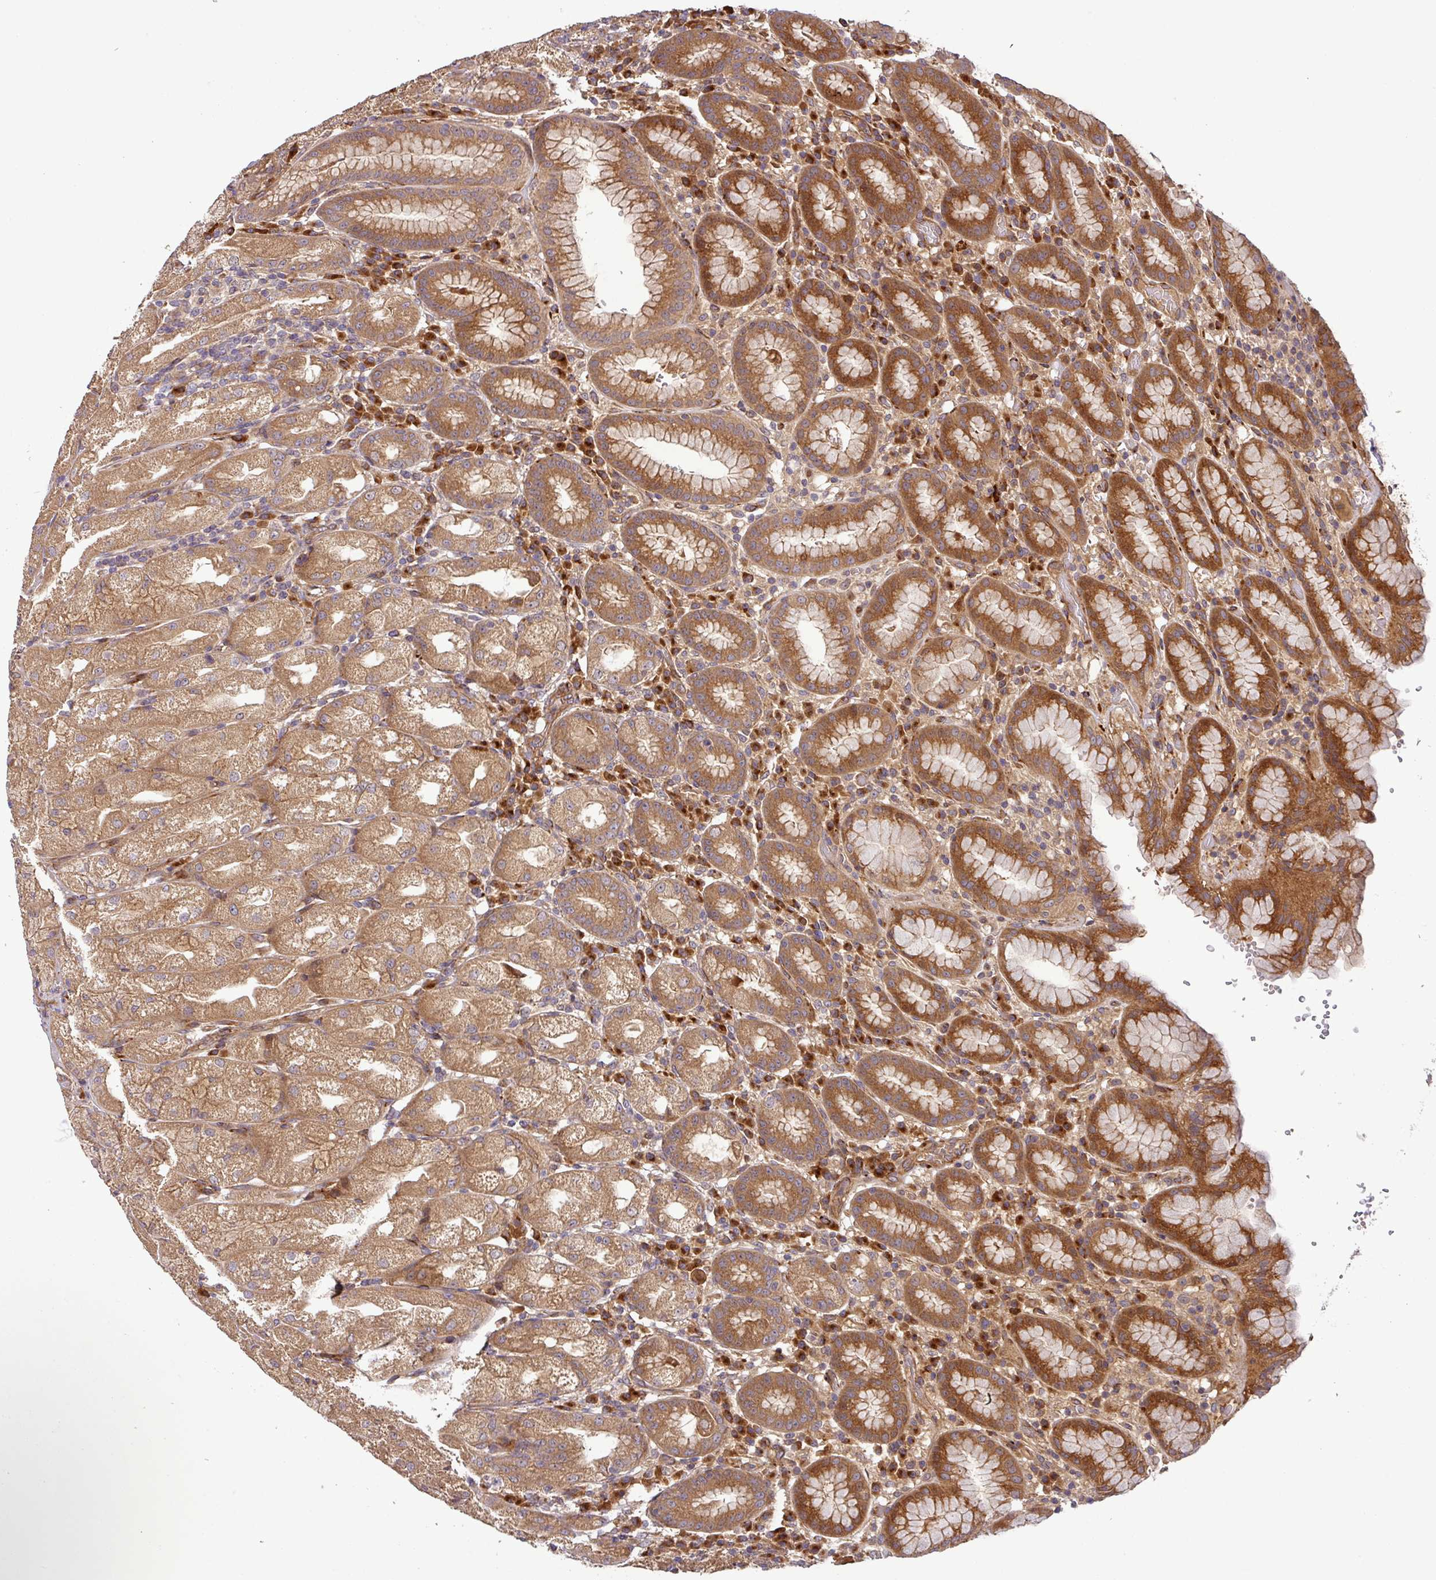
{"staining": {"intensity": "moderate", "quantity": ">75%", "location": "cytoplasmic/membranous"}, "tissue": "stomach", "cell_type": "Glandular cells", "image_type": "normal", "snomed": [{"axis": "morphology", "description": "Normal tissue, NOS"}, {"axis": "topography", "description": "Stomach, upper"}], "caption": "Immunohistochemical staining of unremarkable stomach reveals >75% levels of moderate cytoplasmic/membranous protein expression in about >75% of glandular cells. (DAB = brown stain, brightfield microscopy at high magnification).", "gene": "ART1", "patient": {"sex": "male", "age": 52}}